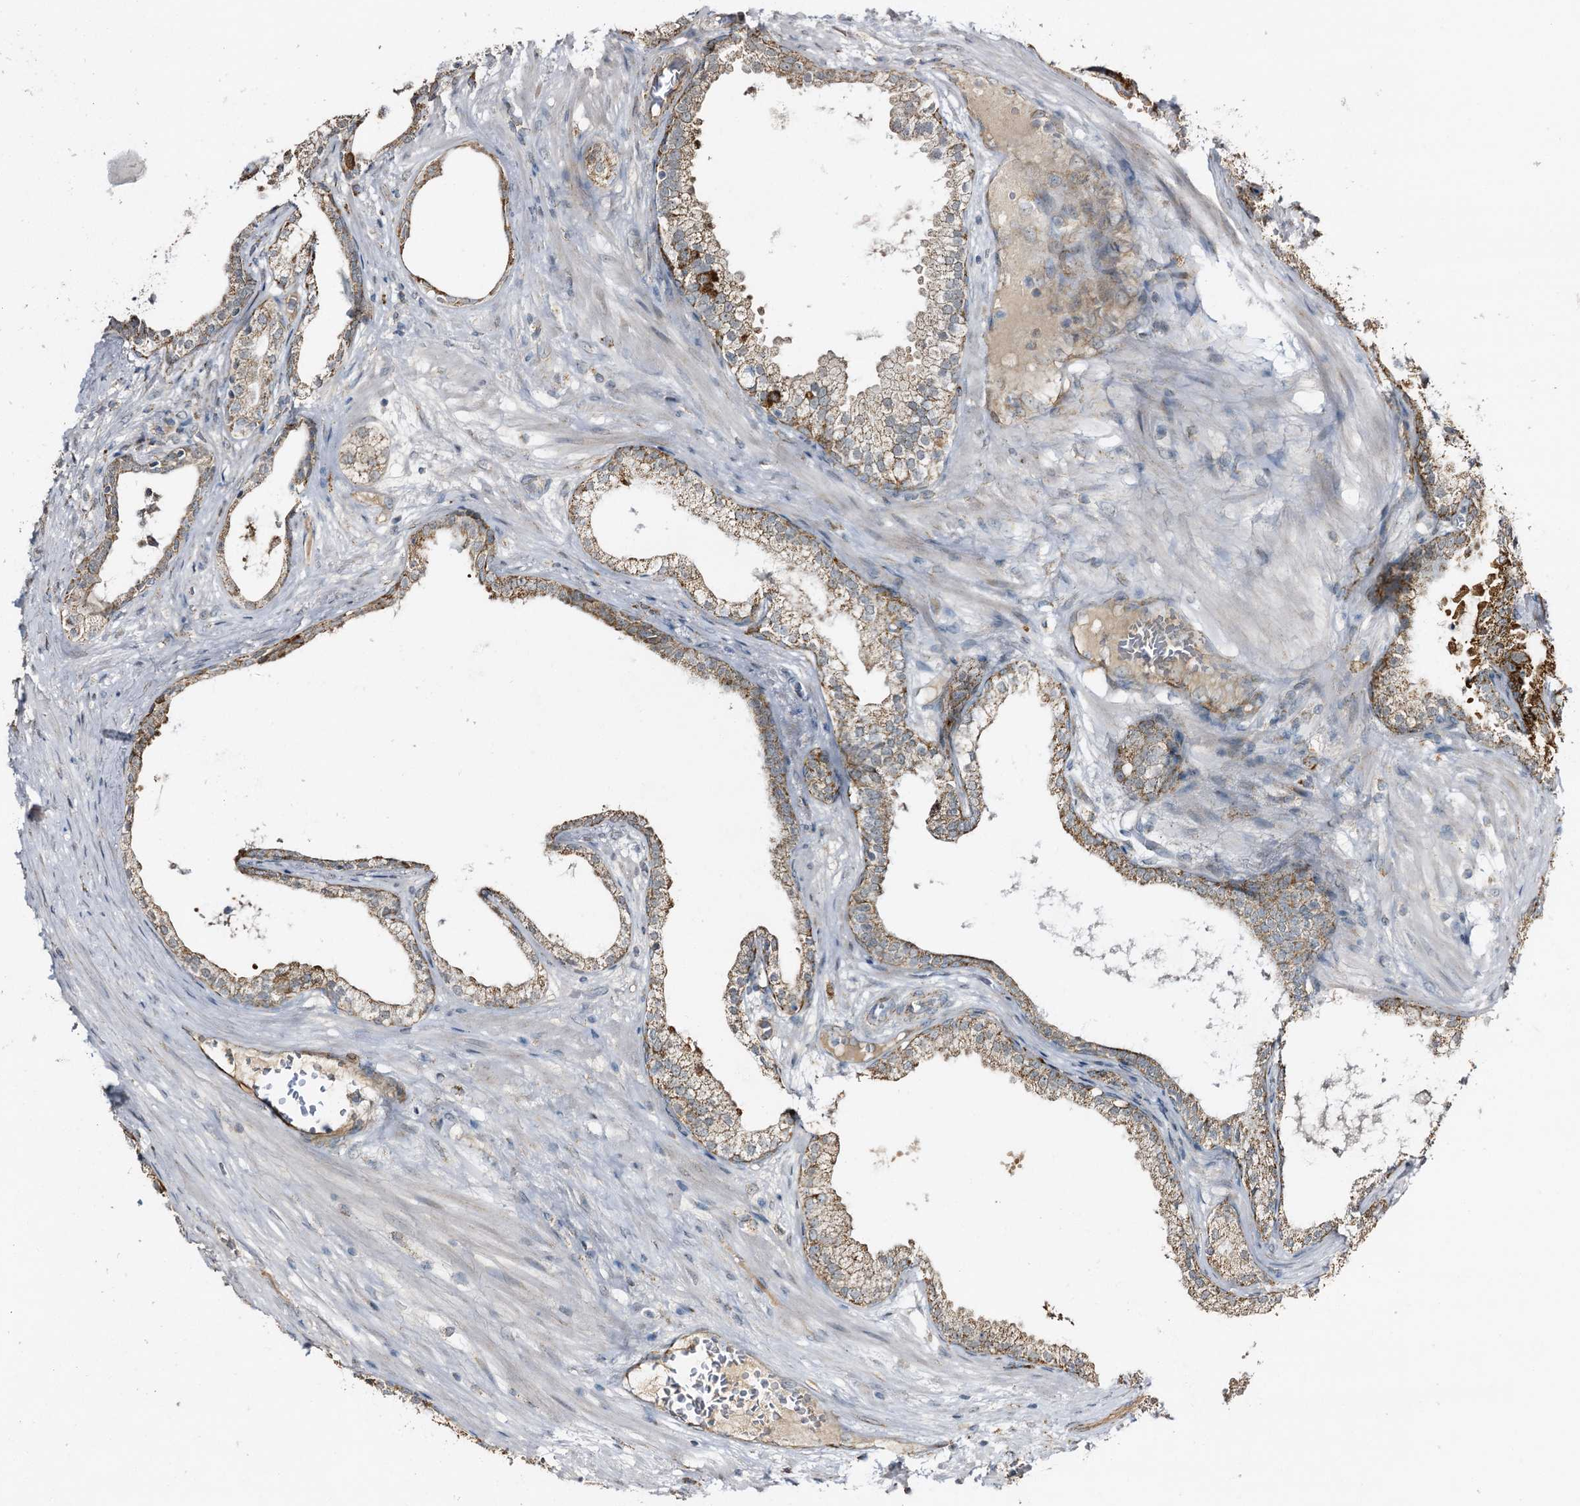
{"staining": {"intensity": "moderate", "quantity": ">75%", "location": "cytoplasmic/membranous"}, "tissue": "prostate cancer", "cell_type": "Tumor cells", "image_type": "cancer", "snomed": [{"axis": "morphology", "description": "Adenocarcinoma, High grade"}, {"axis": "topography", "description": "Prostate"}], "caption": "A histopathology image of human prostate cancer stained for a protein shows moderate cytoplasmic/membranous brown staining in tumor cells.", "gene": "CBR4", "patient": {"sex": "male", "age": 69}}